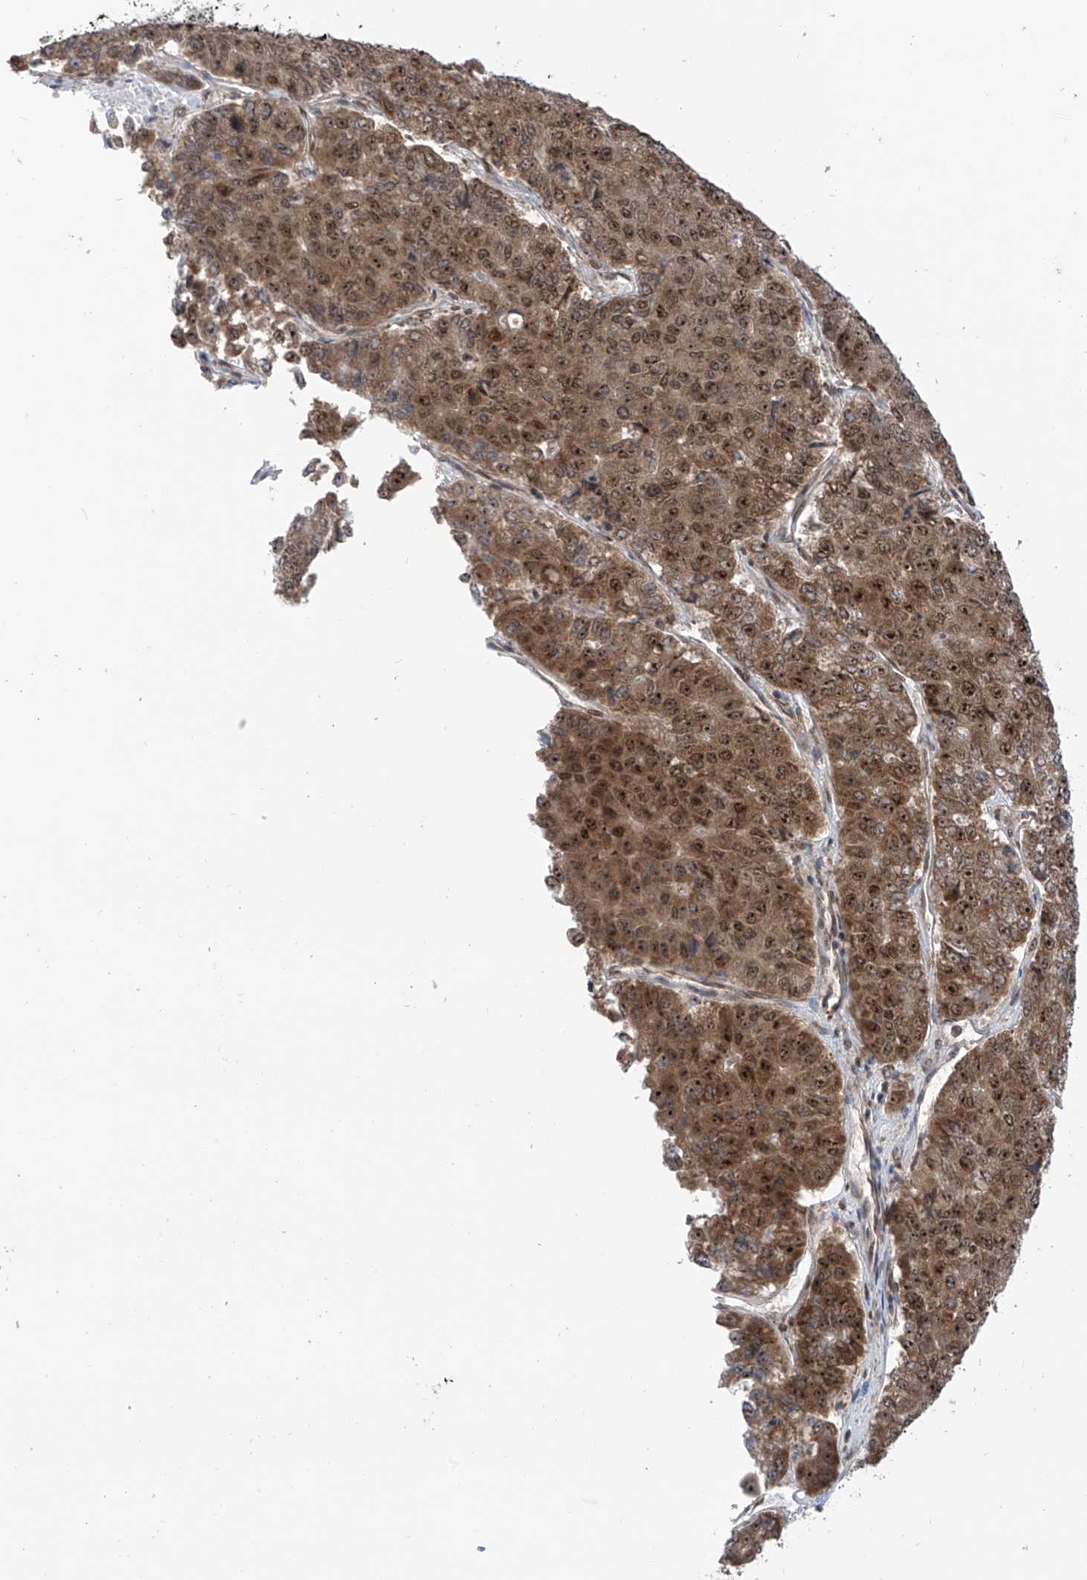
{"staining": {"intensity": "moderate", "quantity": ">75%", "location": "cytoplasmic/membranous,nuclear"}, "tissue": "pancreatic cancer", "cell_type": "Tumor cells", "image_type": "cancer", "snomed": [{"axis": "morphology", "description": "Adenocarcinoma, NOS"}, {"axis": "topography", "description": "Pancreas"}], "caption": "This photomicrograph exhibits pancreatic cancer stained with immunohistochemistry to label a protein in brown. The cytoplasmic/membranous and nuclear of tumor cells show moderate positivity for the protein. Nuclei are counter-stained blue.", "gene": "C1orf131", "patient": {"sex": "male", "age": 50}}